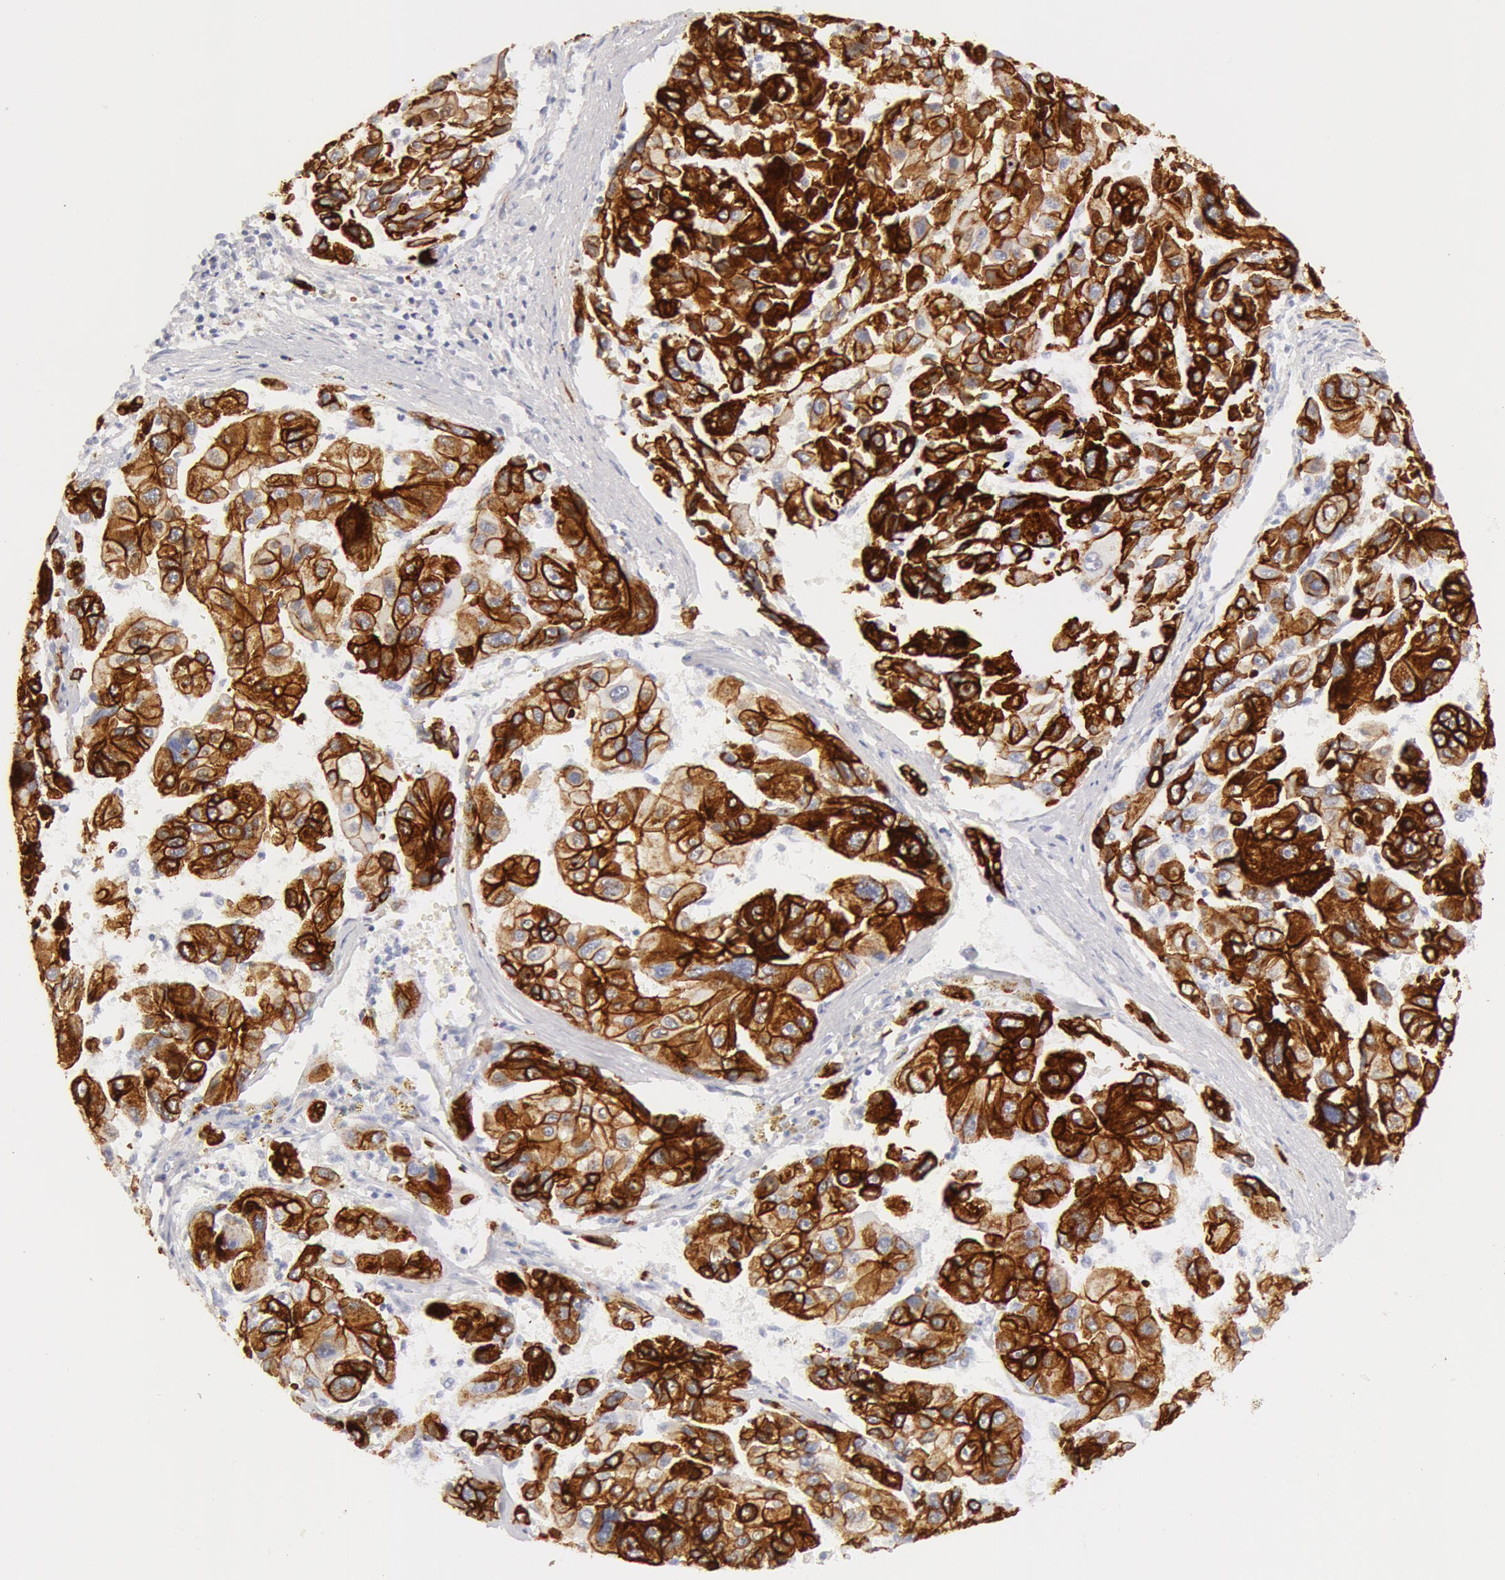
{"staining": {"intensity": "moderate", "quantity": "25%-75%", "location": "cytoplasmic/membranous"}, "tissue": "liver cancer", "cell_type": "Tumor cells", "image_type": "cancer", "snomed": [{"axis": "morphology", "description": "Carcinoma, Hepatocellular, NOS"}, {"axis": "topography", "description": "Liver"}], "caption": "Immunohistochemical staining of liver cancer (hepatocellular carcinoma) displays moderate cytoplasmic/membranous protein positivity in about 25%-75% of tumor cells.", "gene": "KRT8", "patient": {"sex": "male", "age": 64}}